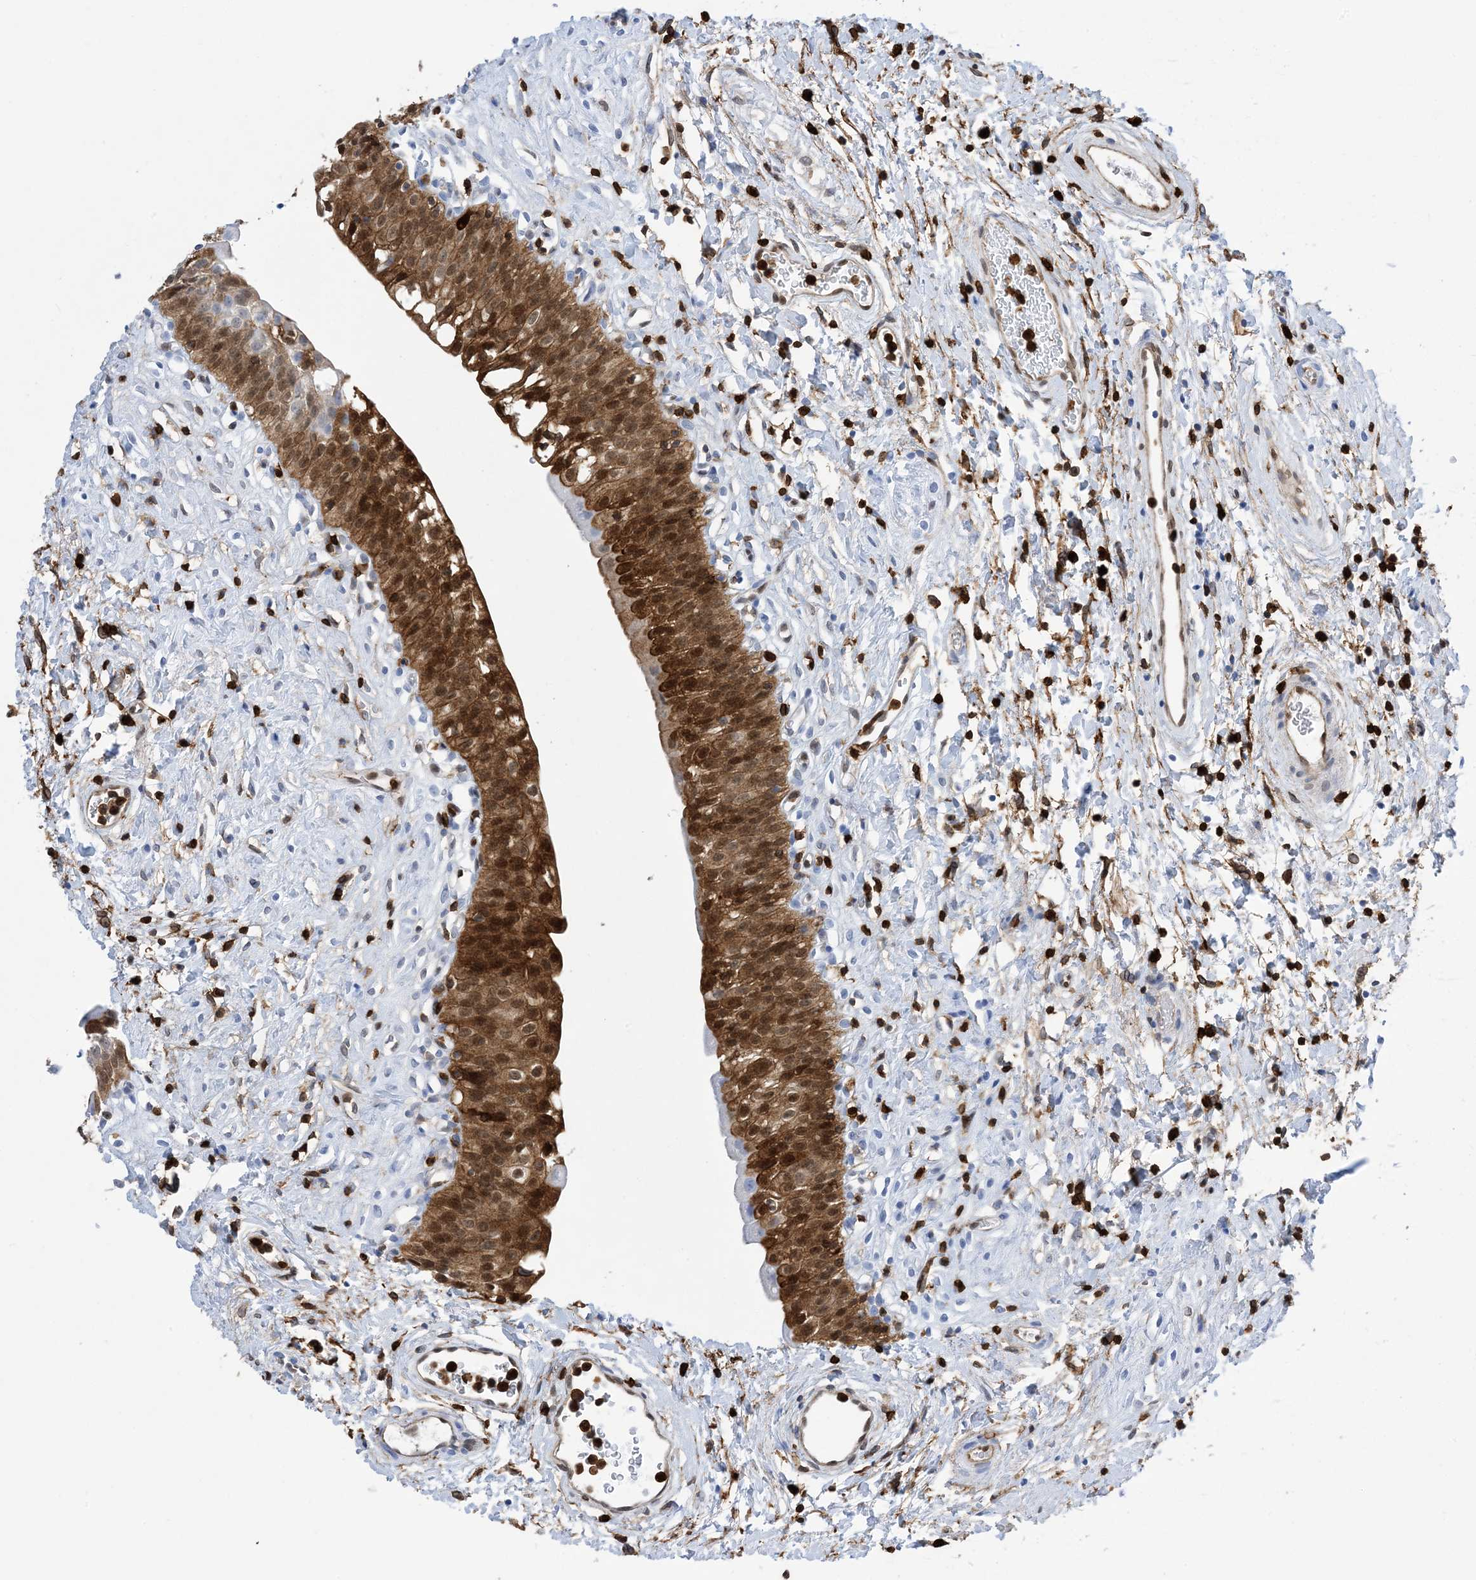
{"staining": {"intensity": "strong", "quantity": ">75%", "location": "cytoplasmic/membranous,nuclear"}, "tissue": "urinary bladder", "cell_type": "Urothelial cells", "image_type": "normal", "snomed": [{"axis": "morphology", "description": "Normal tissue, NOS"}, {"axis": "topography", "description": "Urinary bladder"}], "caption": "DAB (3,3'-diaminobenzidine) immunohistochemical staining of benign urinary bladder shows strong cytoplasmic/membranous,nuclear protein expression in approximately >75% of urothelial cells.", "gene": "ANXA1", "patient": {"sex": "male", "age": 51}}